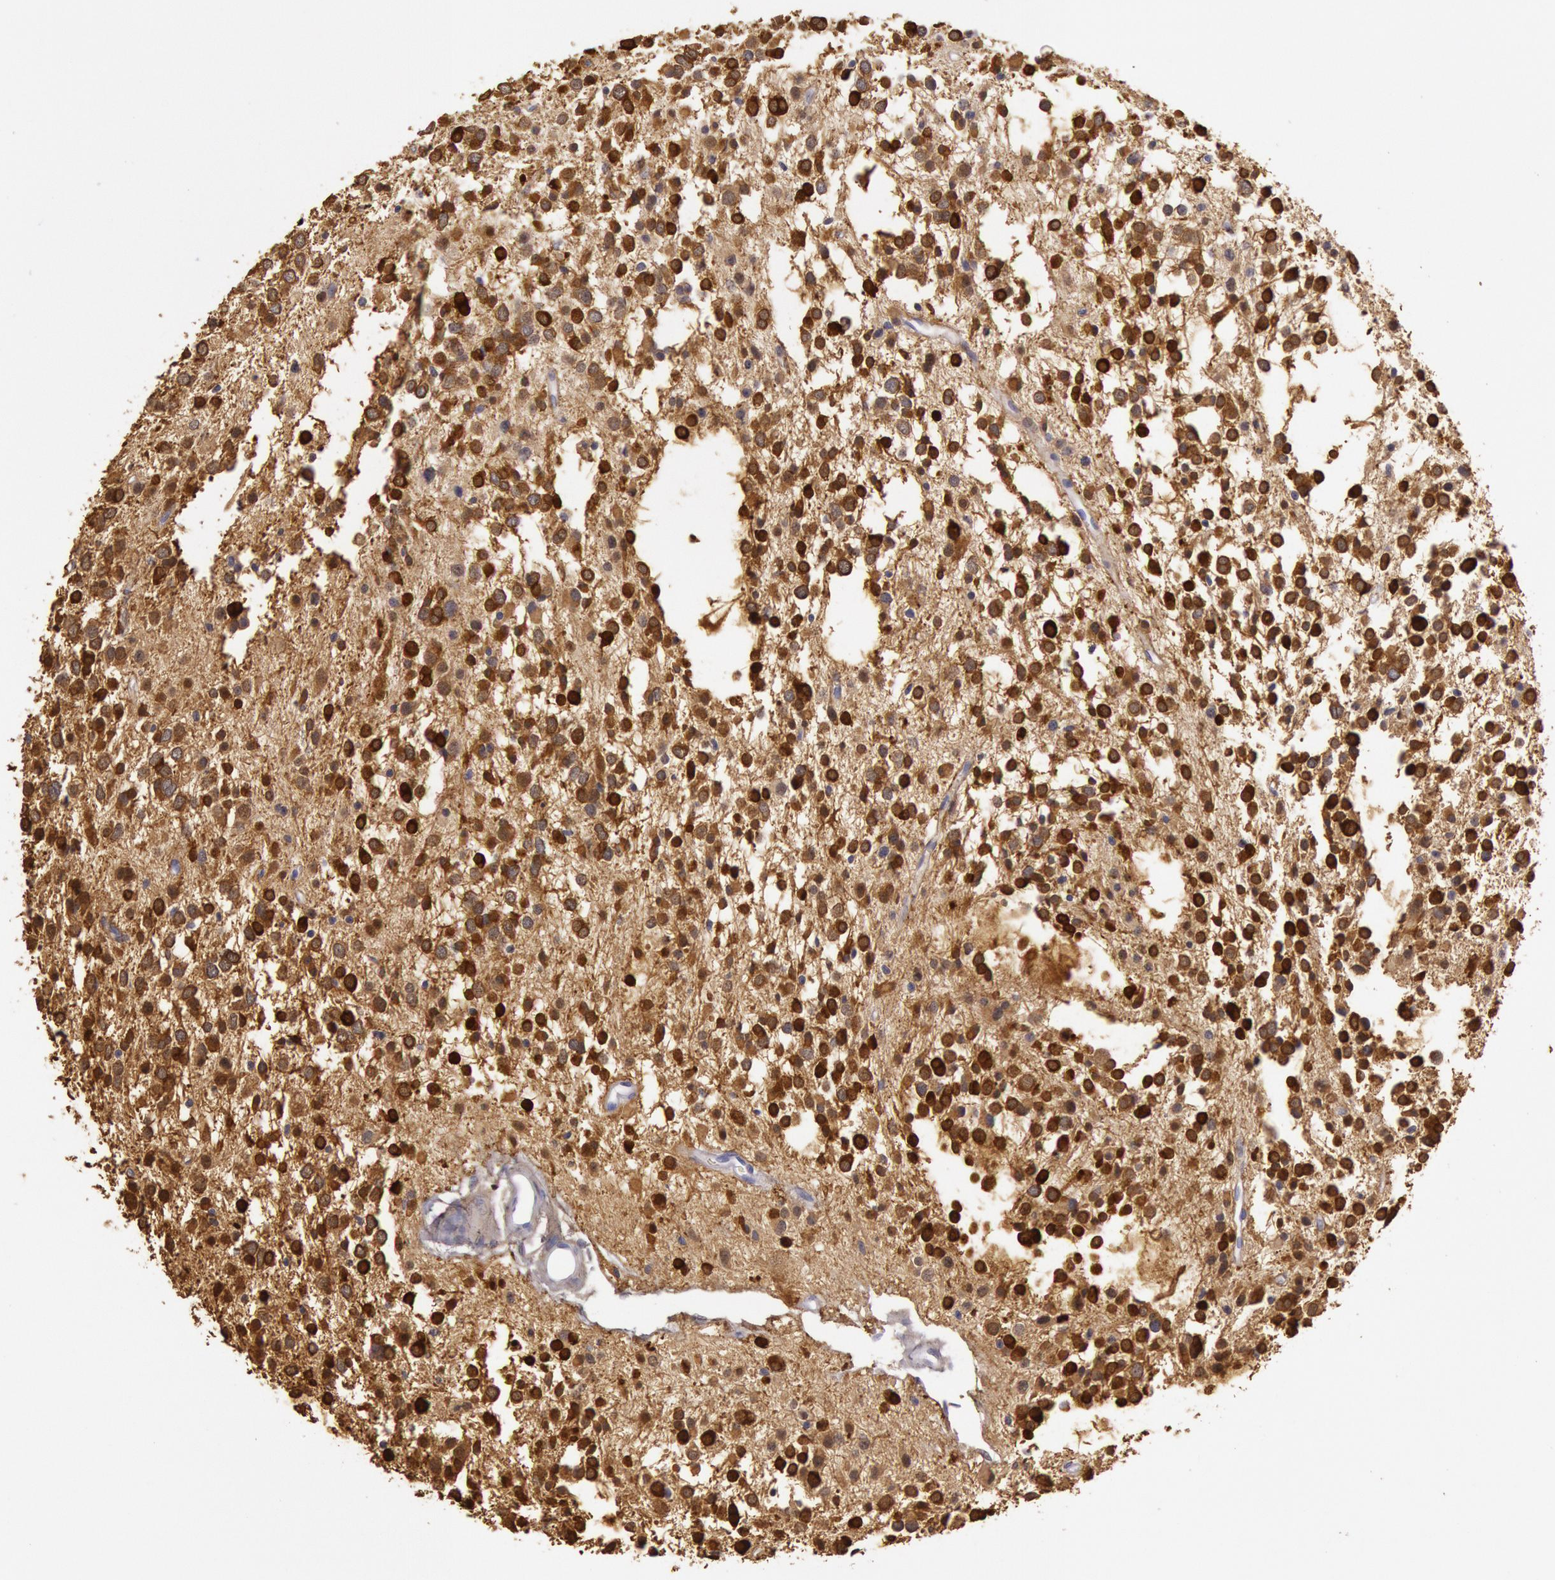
{"staining": {"intensity": "strong", "quantity": ">75%", "location": "cytoplasmic/membranous,nuclear"}, "tissue": "glioma", "cell_type": "Tumor cells", "image_type": "cancer", "snomed": [{"axis": "morphology", "description": "Glioma, malignant, Low grade"}, {"axis": "topography", "description": "Brain"}], "caption": "The histopathology image demonstrates immunohistochemical staining of malignant glioma (low-grade). There is strong cytoplasmic/membranous and nuclear expression is seen in about >75% of tumor cells.", "gene": "CKB", "patient": {"sex": "female", "age": 36}}